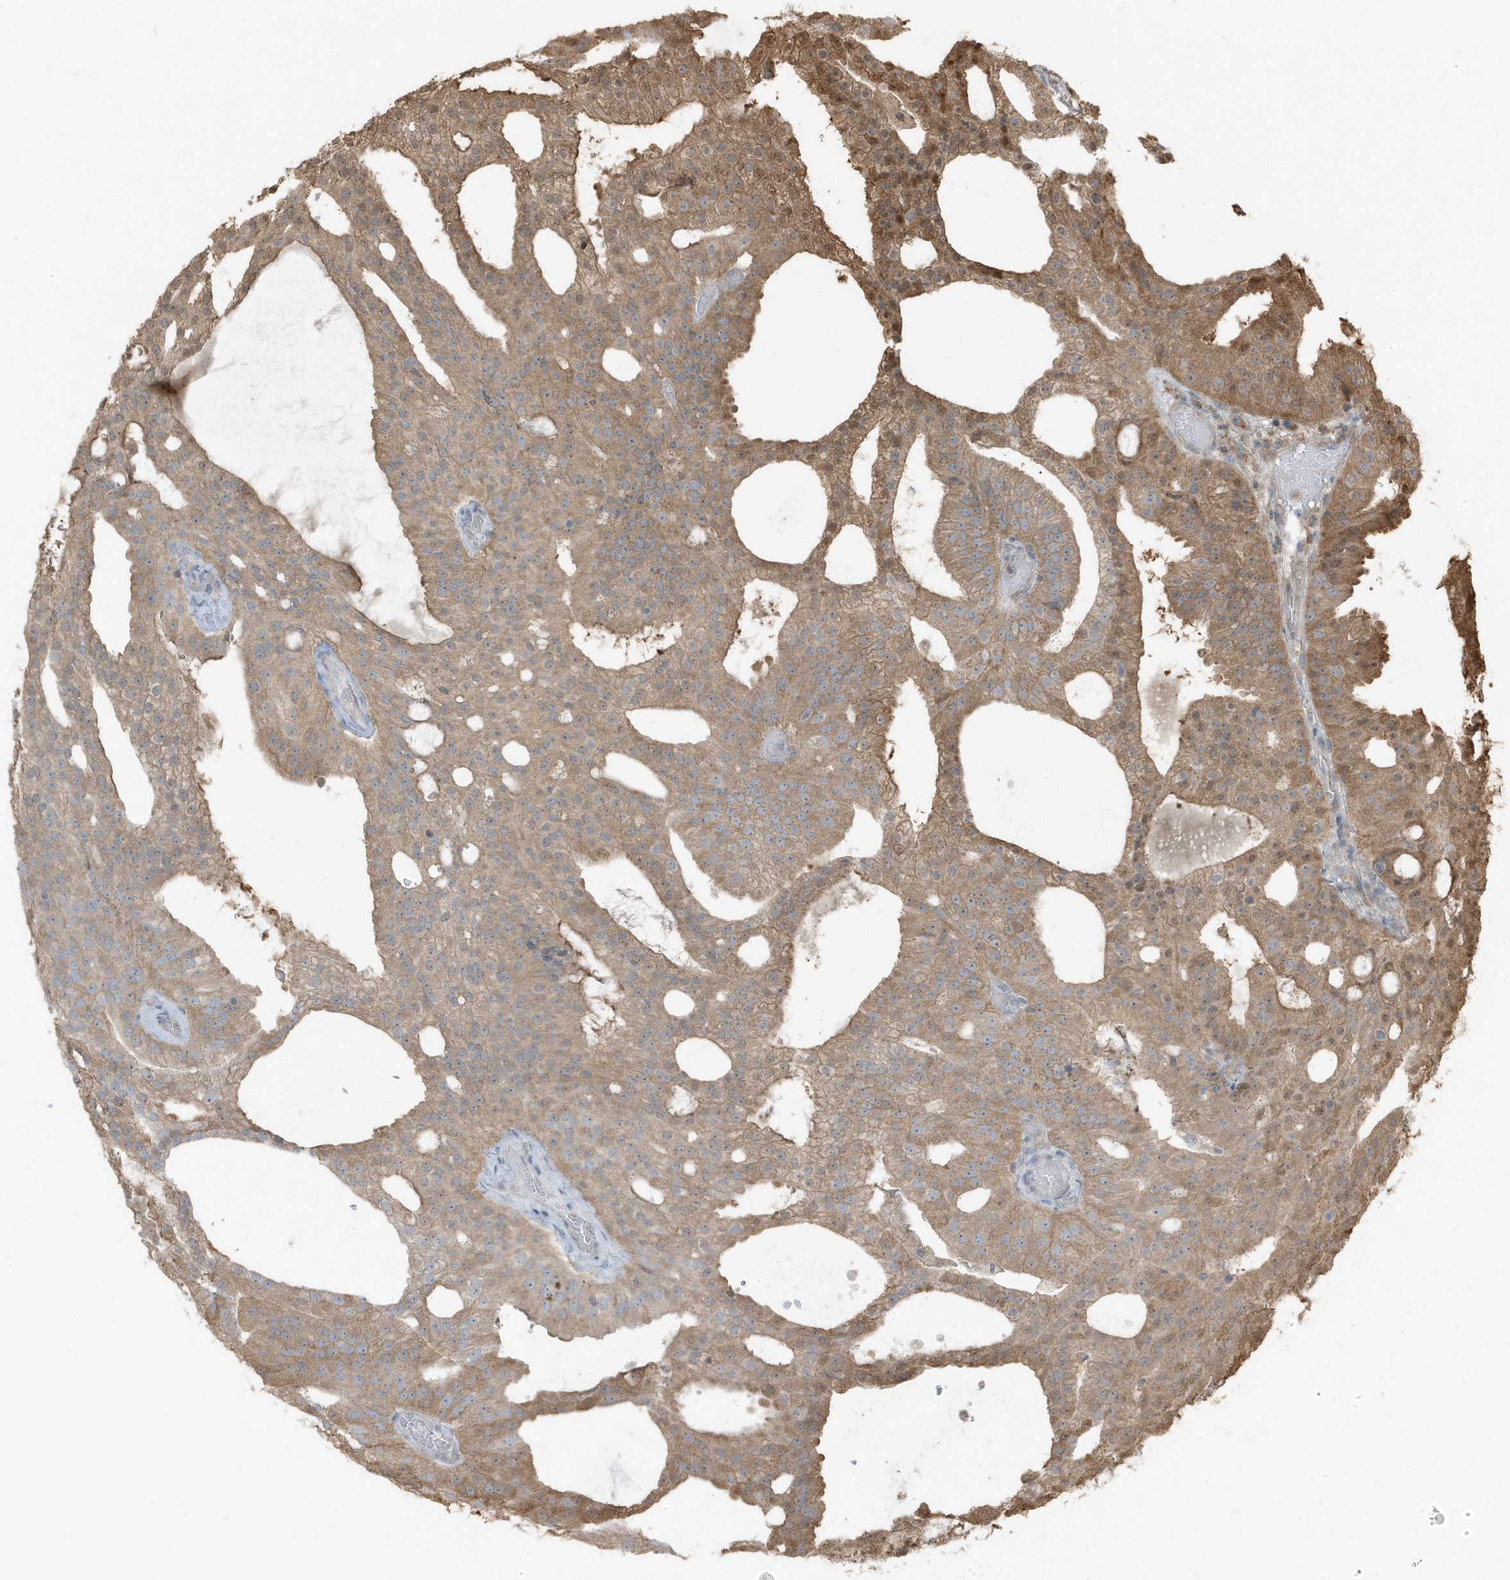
{"staining": {"intensity": "moderate", "quantity": ">75%", "location": "cytoplasmic/membranous"}, "tissue": "prostate cancer", "cell_type": "Tumor cells", "image_type": "cancer", "snomed": [{"axis": "morphology", "description": "Adenocarcinoma, Medium grade"}, {"axis": "topography", "description": "Prostate"}], "caption": "High-magnification brightfield microscopy of prostate cancer stained with DAB (brown) and counterstained with hematoxylin (blue). tumor cells exhibit moderate cytoplasmic/membranous expression is appreciated in approximately>75% of cells.", "gene": "AZI2", "patient": {"sex": "male", "age": 88}}